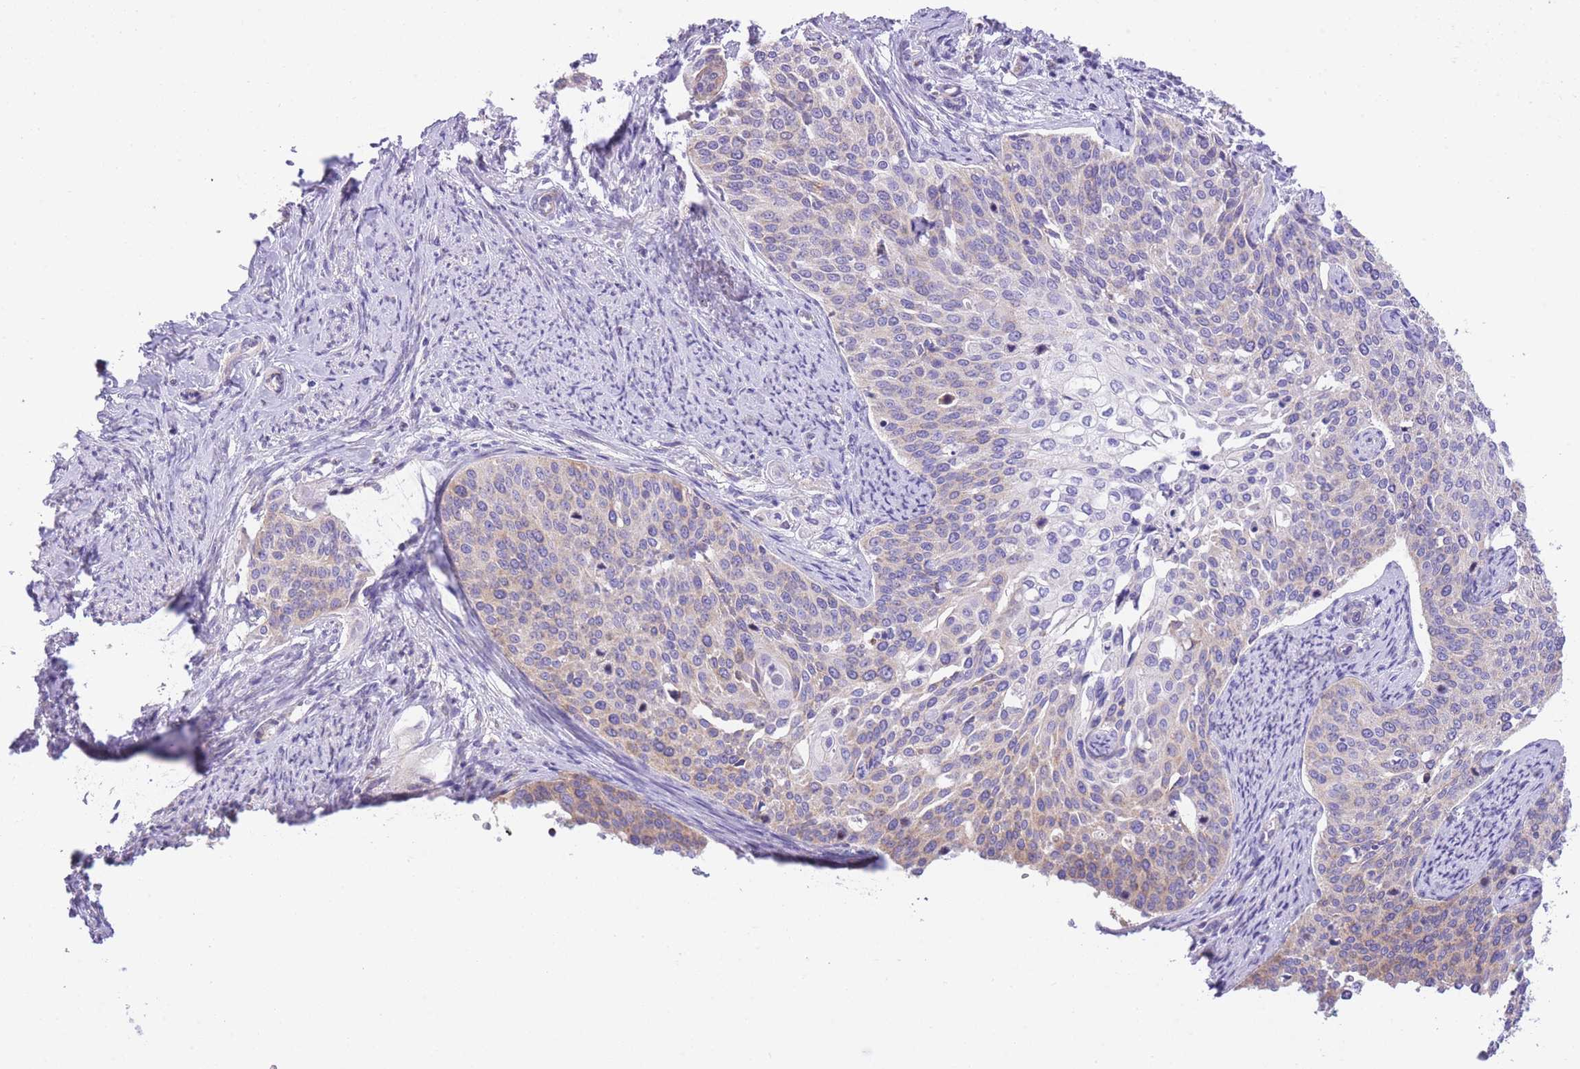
{"staining": {"intensity": "weak", "quantity": "<25%", "location": "cytoplasmic/membranous"}, "tissue": "cervical cancer", "cell_type": "Tumor cells", "image_type": "cancer", "snomed": [{"axis": "morphology", "description": "Squamous cell carcinoma, NOS"}, {"axis": "topography", "description": "Cervix"}], "caption": "Protein analysis of squamous cell carcinoma (cervical) reveals no significant staining in tumor cells. (DAB (3,3'-diaminobenzidine) IHC visualized using brightfield microscopy, high magnification).", "gene": "RHOU", "patient": {"sex": "female", "age": 44}}